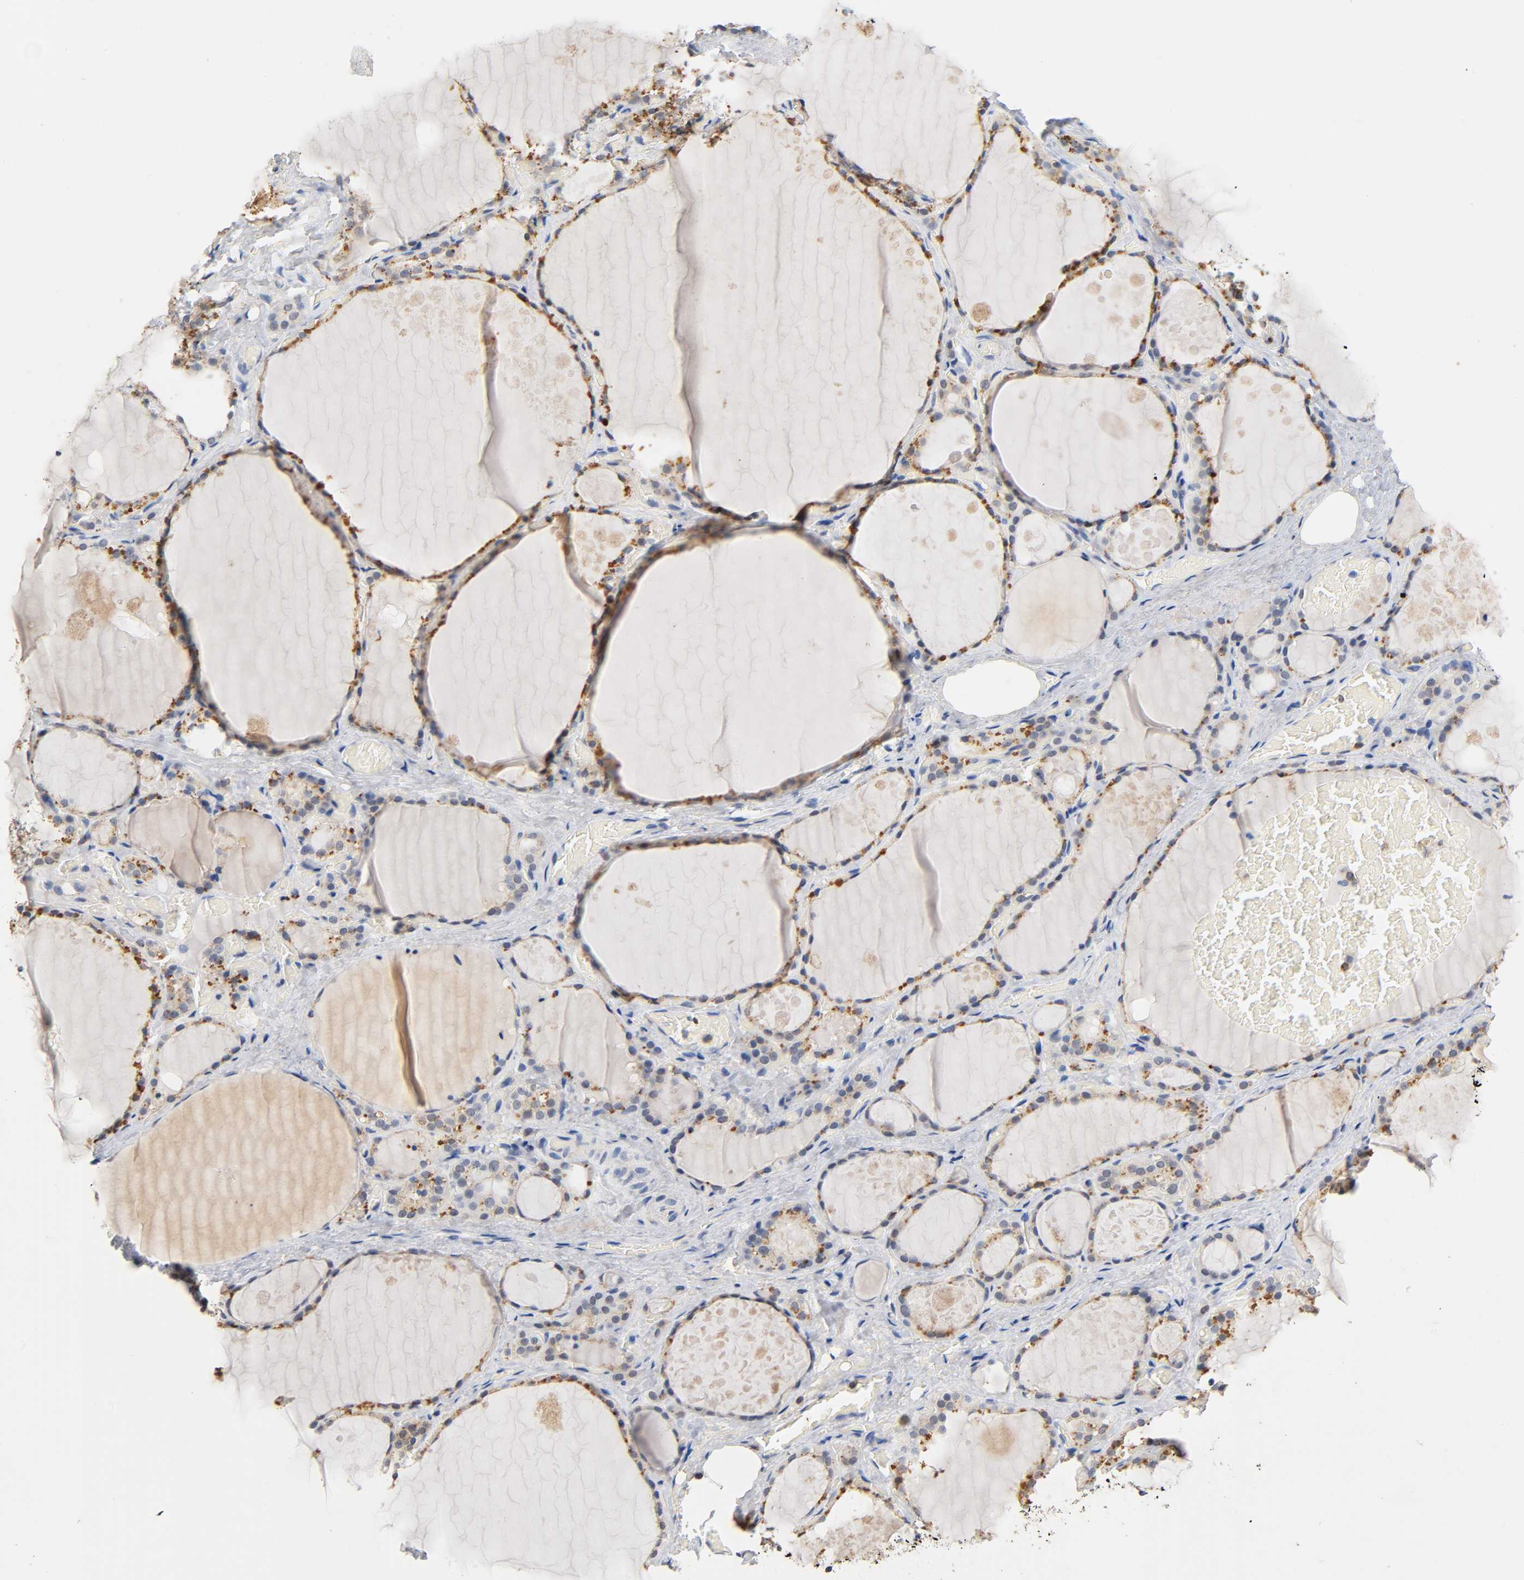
{"staining": {"intensity": "moderate", "quantity": "25%-75%", "location": "cytoplasmic/membranous"}, "tissue": "thyroid gland", "cell_type": "Glandular cells", "image_type": "normal", "snomed": [{"axis": "morphology", "description": "Normal tissue, NOS"}, {"axis": "topography", "description": "Thyroid gland"}], "caption": "A medium amount of moderate cytoplasmic/membranous positivity is identified in approximately 25%-75% of glandular cells in benign thyroid gland. (IHC, brightfield microscopy, high magnification).", "gene": "UCKL1", "patient": {"sex": "male", "age": 61}}